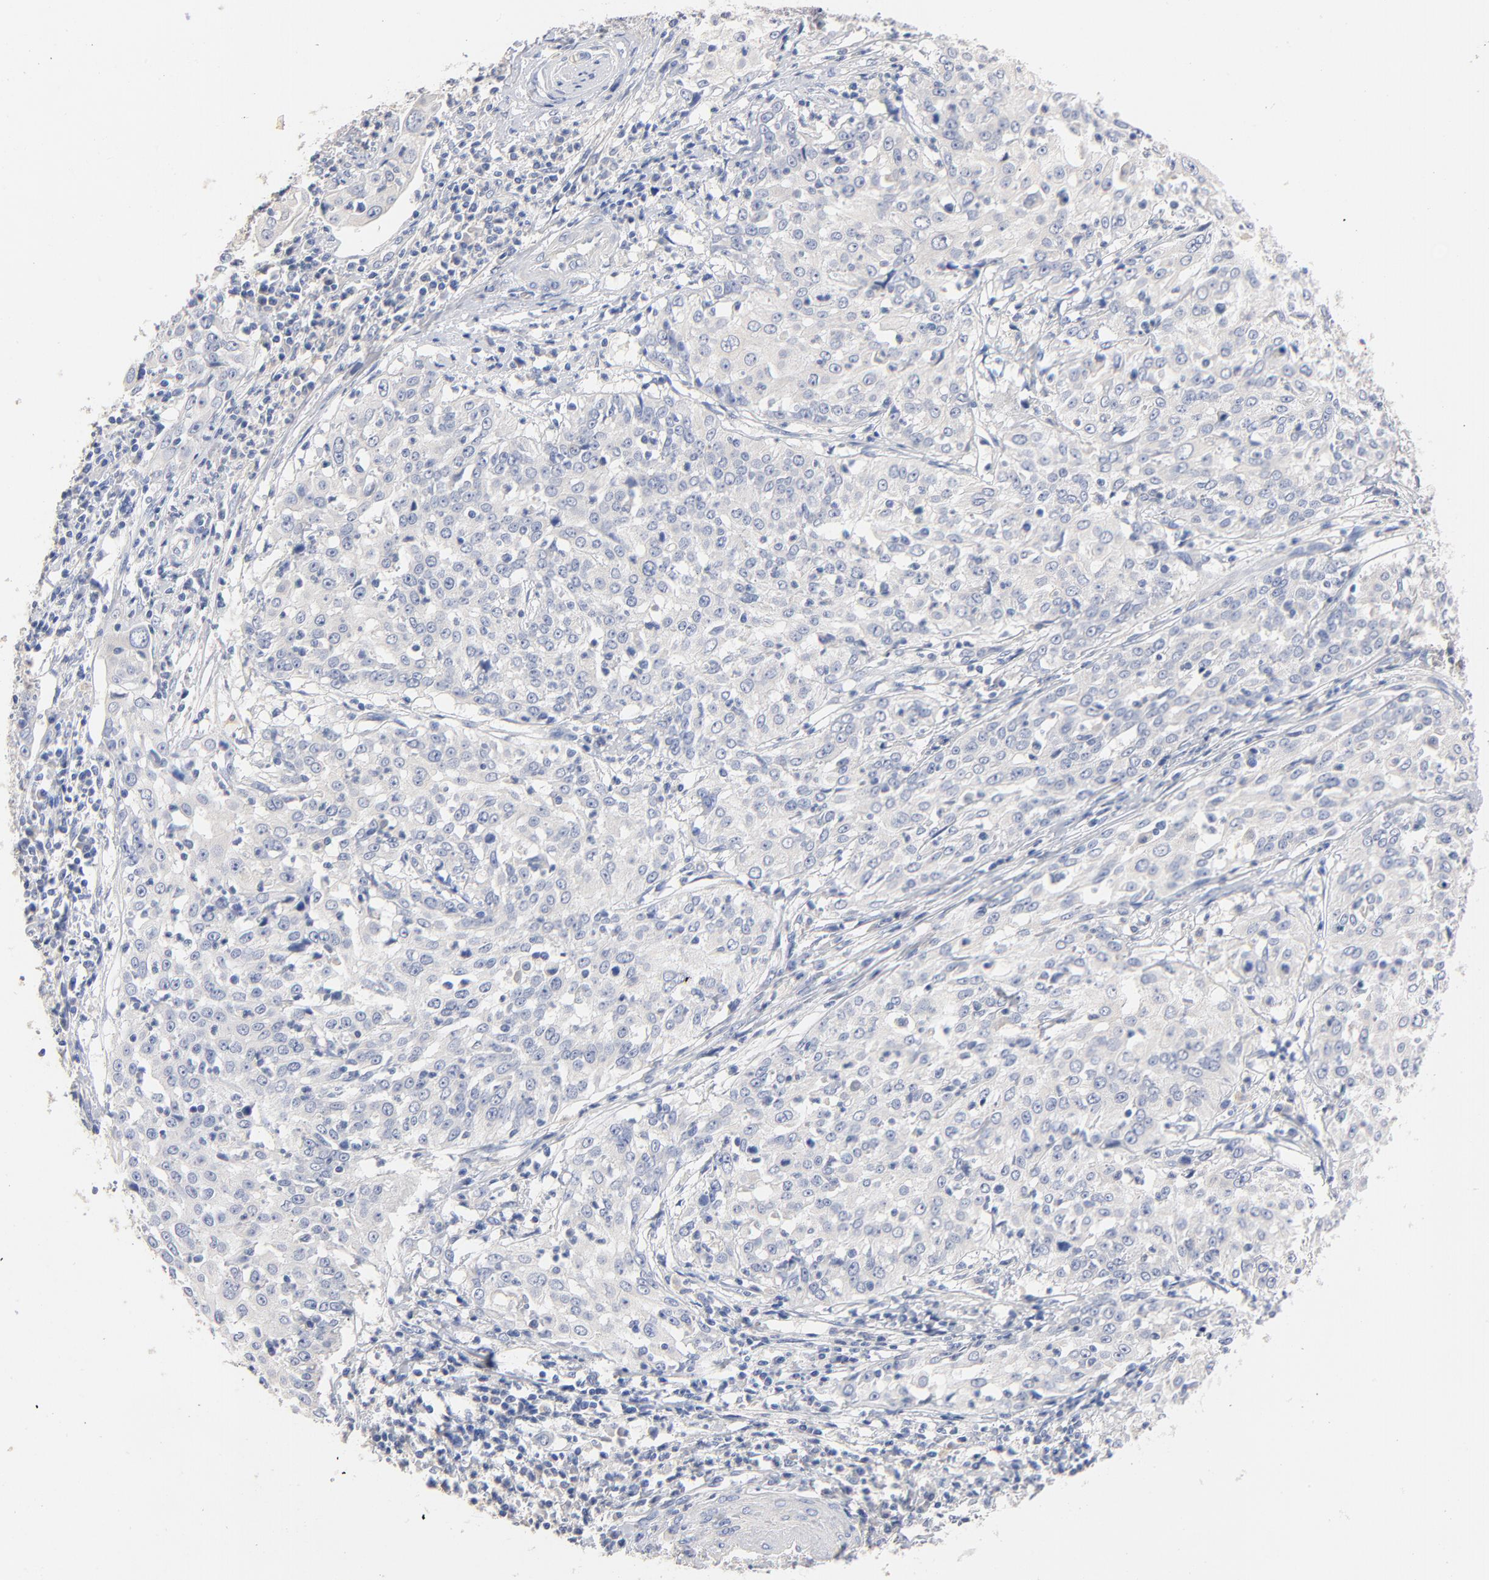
{"staining": {"intensity": "negative", "quantity": "none", "location": "none"}, "tissue": "cervical cancer", "cell_type": "Tumor cells", "image_type": "cancer", "snomed": [{"axis": "morphology", "description": "Squamous cell carcinoma, NOS"}, {"axis": "topography", "description": "Cervix"}], "caption": "An immunohistochemistry (IHC) micrograph of cervical cancer is shown. There is no staining in tumor cells of cervical cancer.", "gene": "CPS1", "patient": {"sex": "female", "age": 39}}